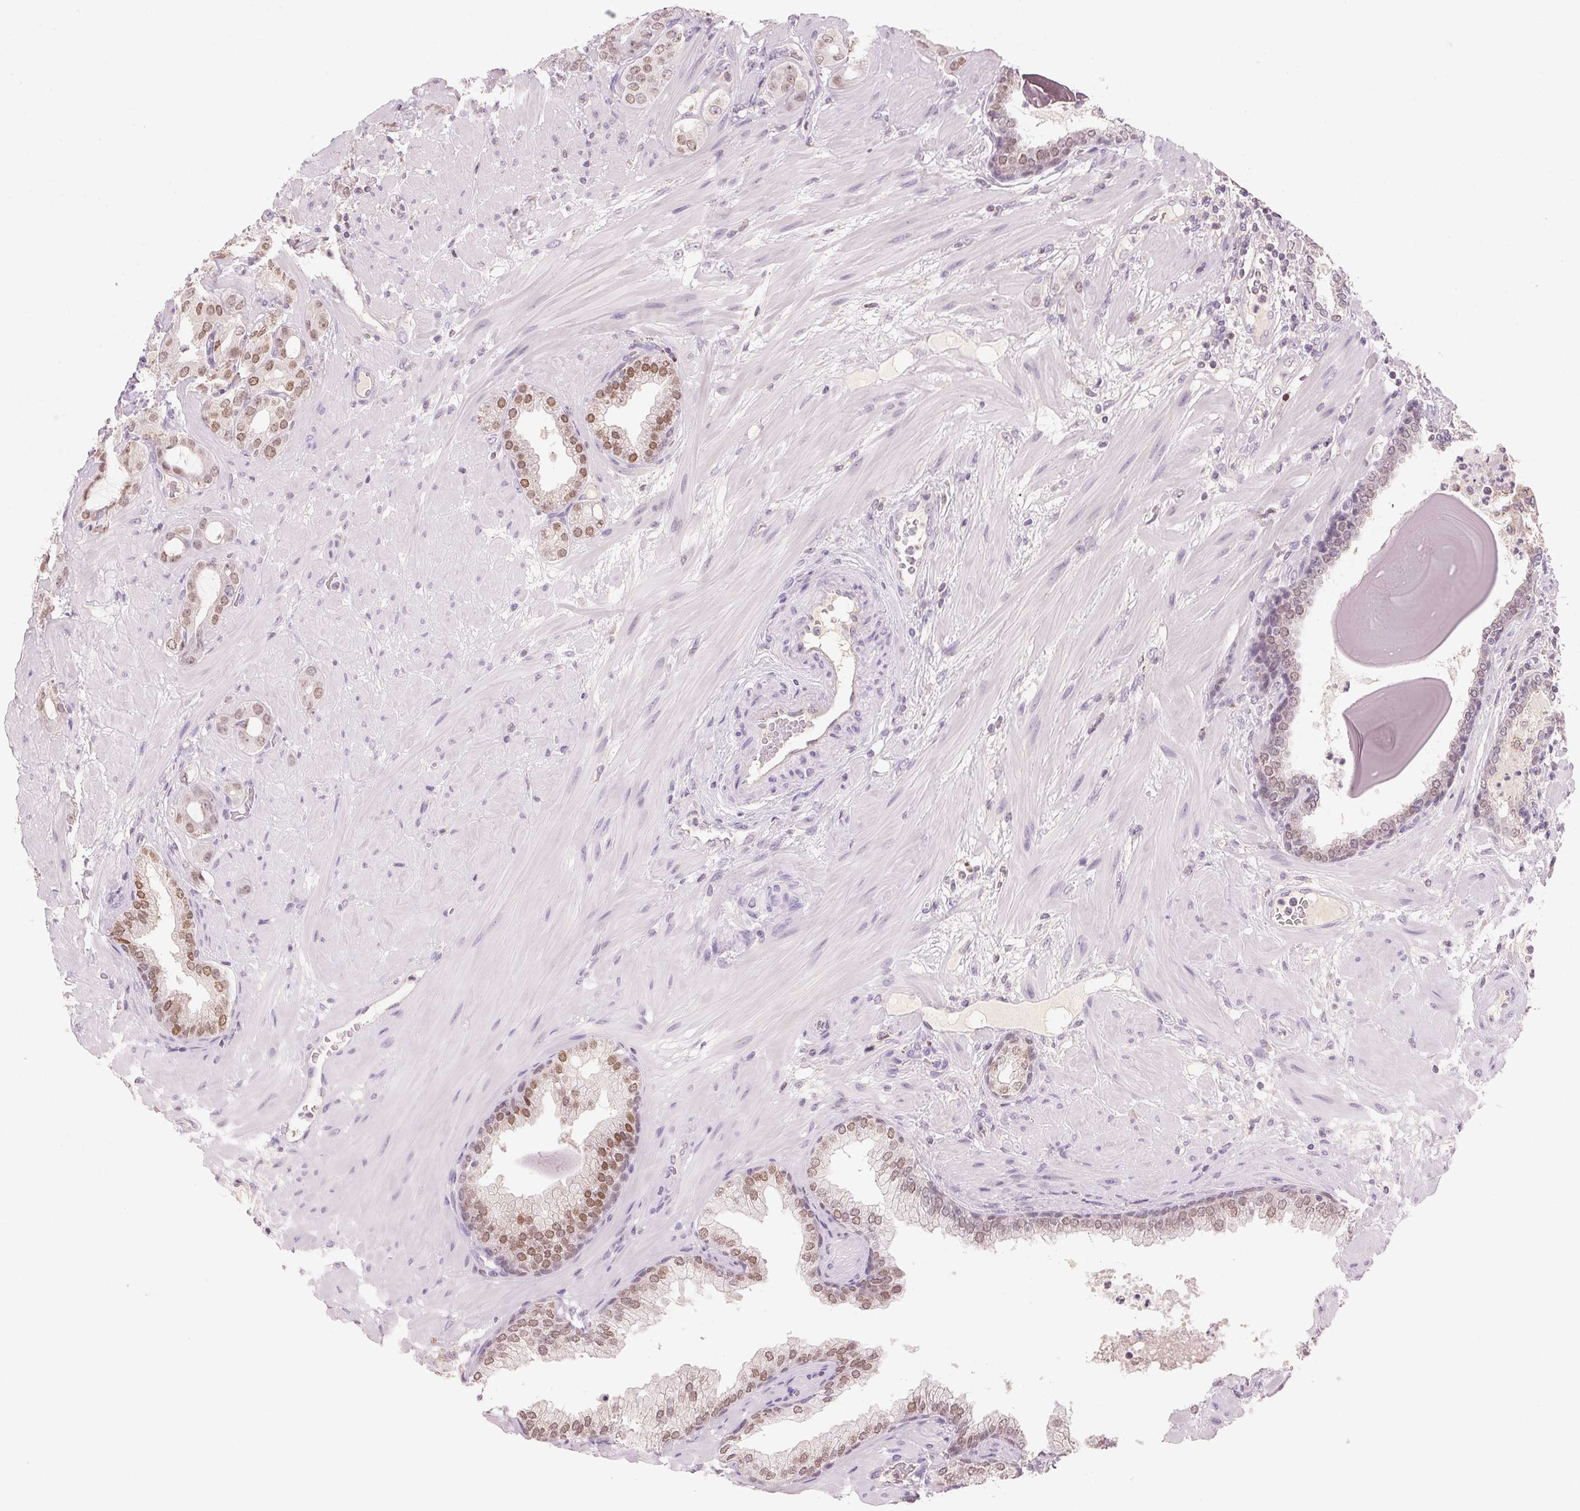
{"staining": {"intensity": "moderate", "quantity": ">75%", "location": "nuclear"}, "tissue": "prostate cancer", "cell_type": "Tumor cells", "image_type": "cancer", "snomed": [{"axis": "morphology", "description": "Adenocarcinoma, Low grade"}, {"axis": "topography", "description": "Prostate"}], "caption": "Protein staining of low-grade adenocarcinoma (prostate) tissue displays moderate nuclear expression in approximately >75% of tumor cells. Immunohistochemistry (ihc) stains the protein of interest in brown and the nuclei are stained blue.", "gene": "HOXB13", "patient": {"sex": "male", "age": 57}}